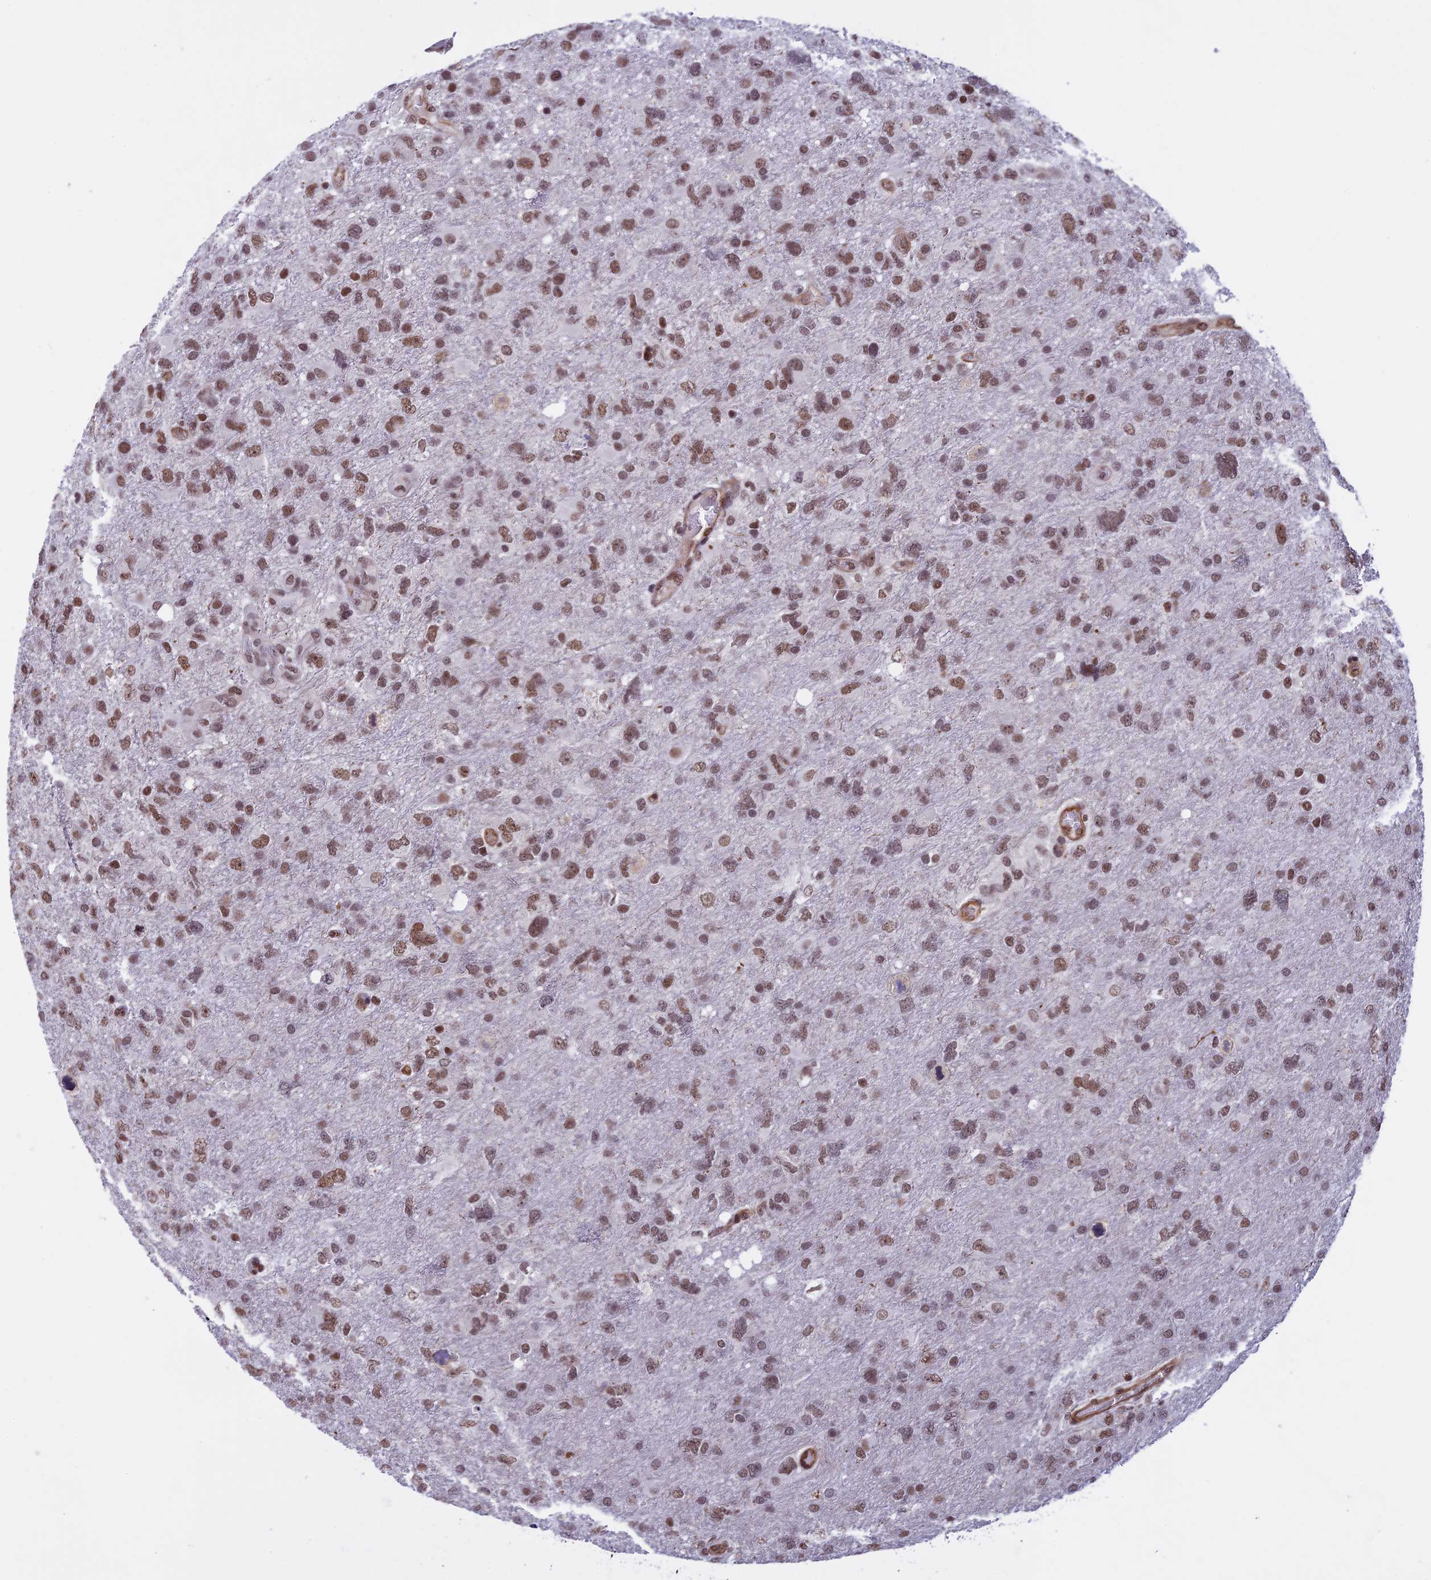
{"staining": {"intensity": "moderate", "quantity": ">75%", "location": "nuclear"}, "tissue": "glioma", "cell_type": "Tumor cells", "image_type": "cancer", "snomed": [{"axis": "morphology", "description": "Glioma, malignant, High grade"}, {"axis": "topography", "description": "Brain"}], "caption": "A photomicrograph showing moderate nuclear staining in approximately >75% of tumor cells in malignant glioma (high-grade), as visualized by brown immunohistochemical staining.", "gene": "NIPBL", "patient": {"sex": "male", "age": 61}}